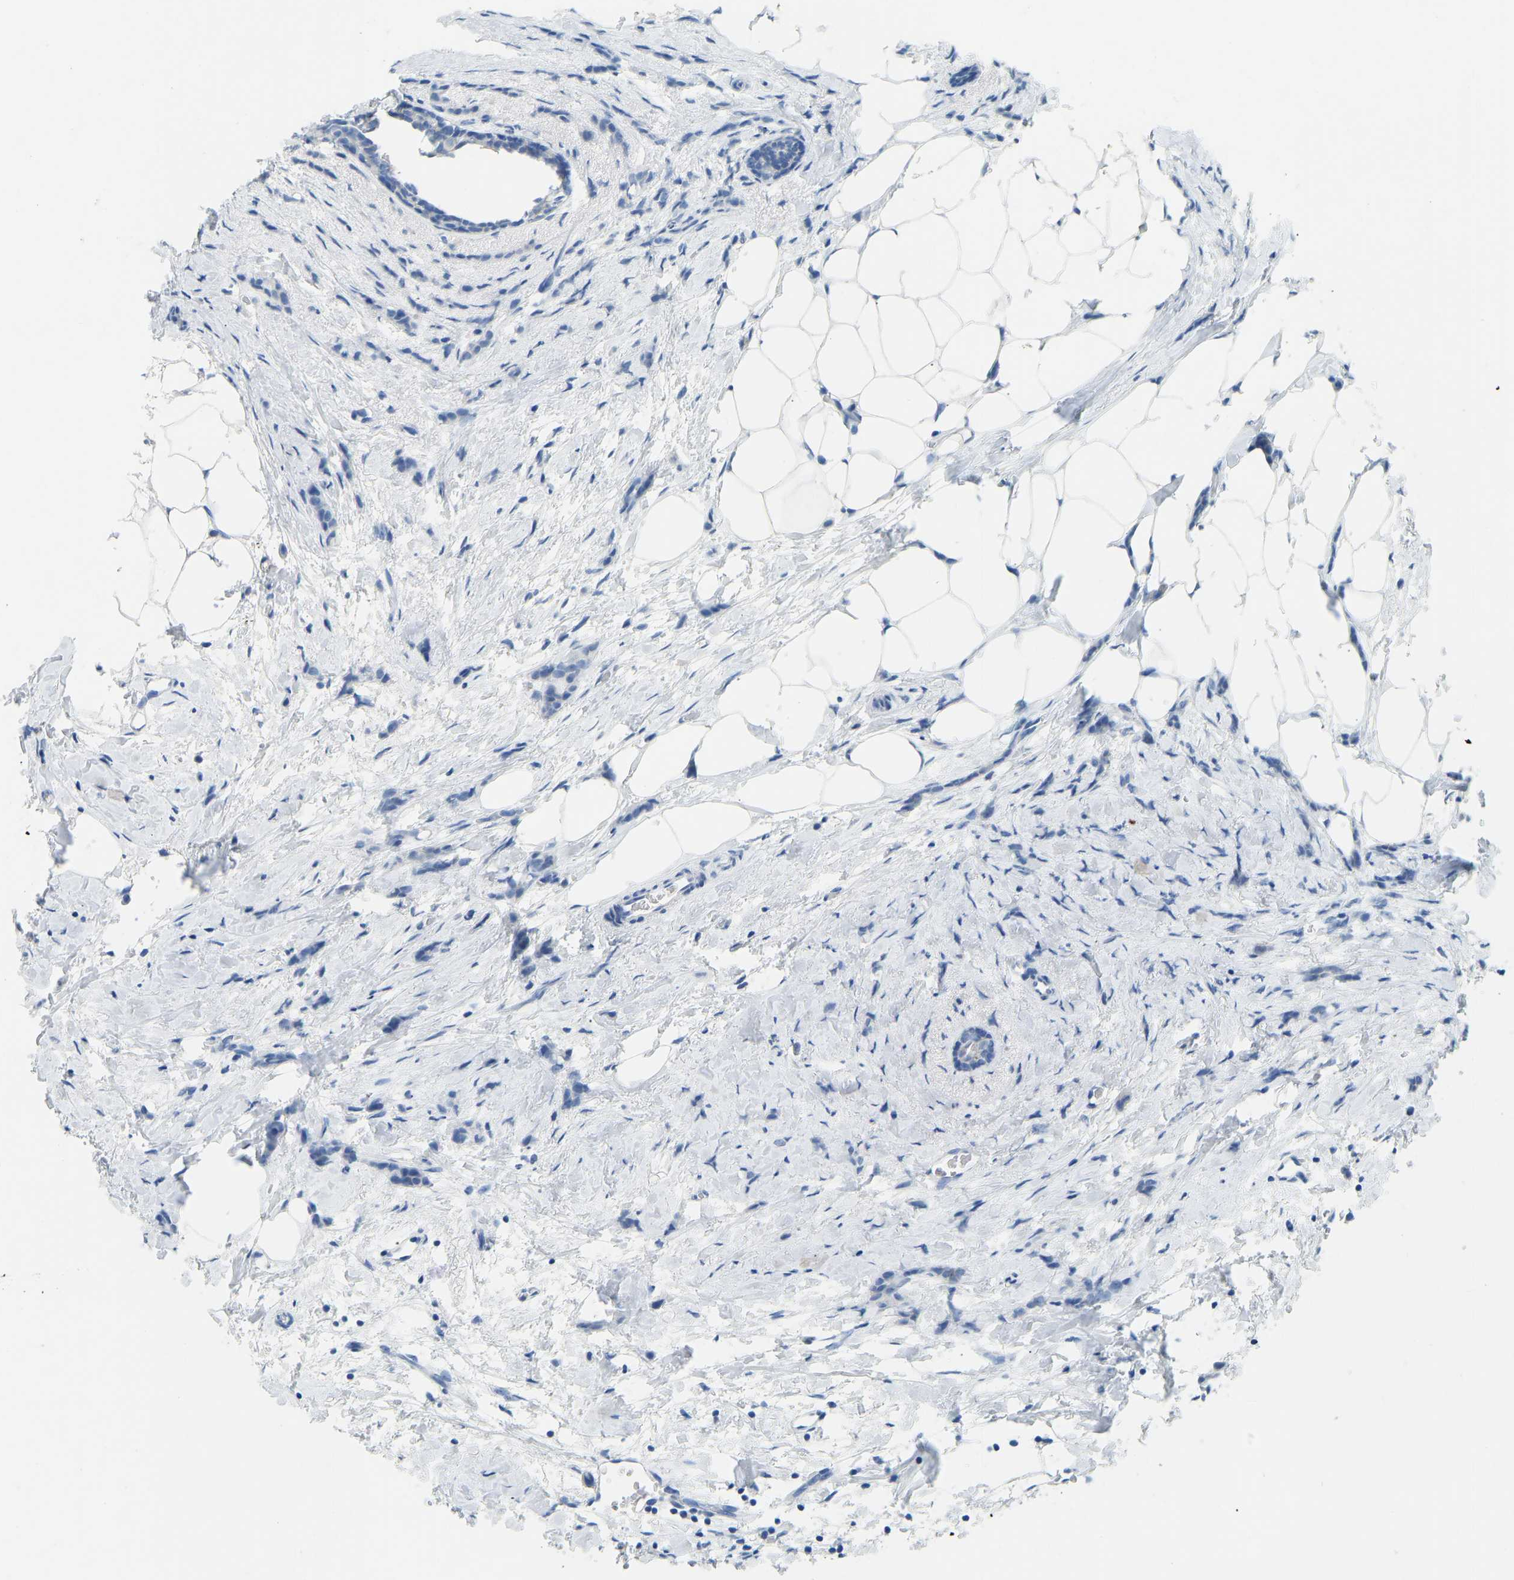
{"staining": {"intensity": "negative", "quantity": "none", "location": "none"}, "tissue": "breast cancer", "cell_type": "Tumor cells", "image_type": "cancer", "snomed": [{"axis": "morphology", "description": "Lobular carcinoma, in situ"}, {"axis": "morphology", "description": "Lobular carcinoma"}, {"axis": "topography", "description": "Breast"}], "caption": "IHC histopathology image of neoplastic tissue: human breast lobular carcinoma stained with DAB (3,3'-diaminobenzidine) exhibits no significant protein expression in tumor cells.", "gene": "ATP1A1", "patient": {"sex": "female", "age": 41}}